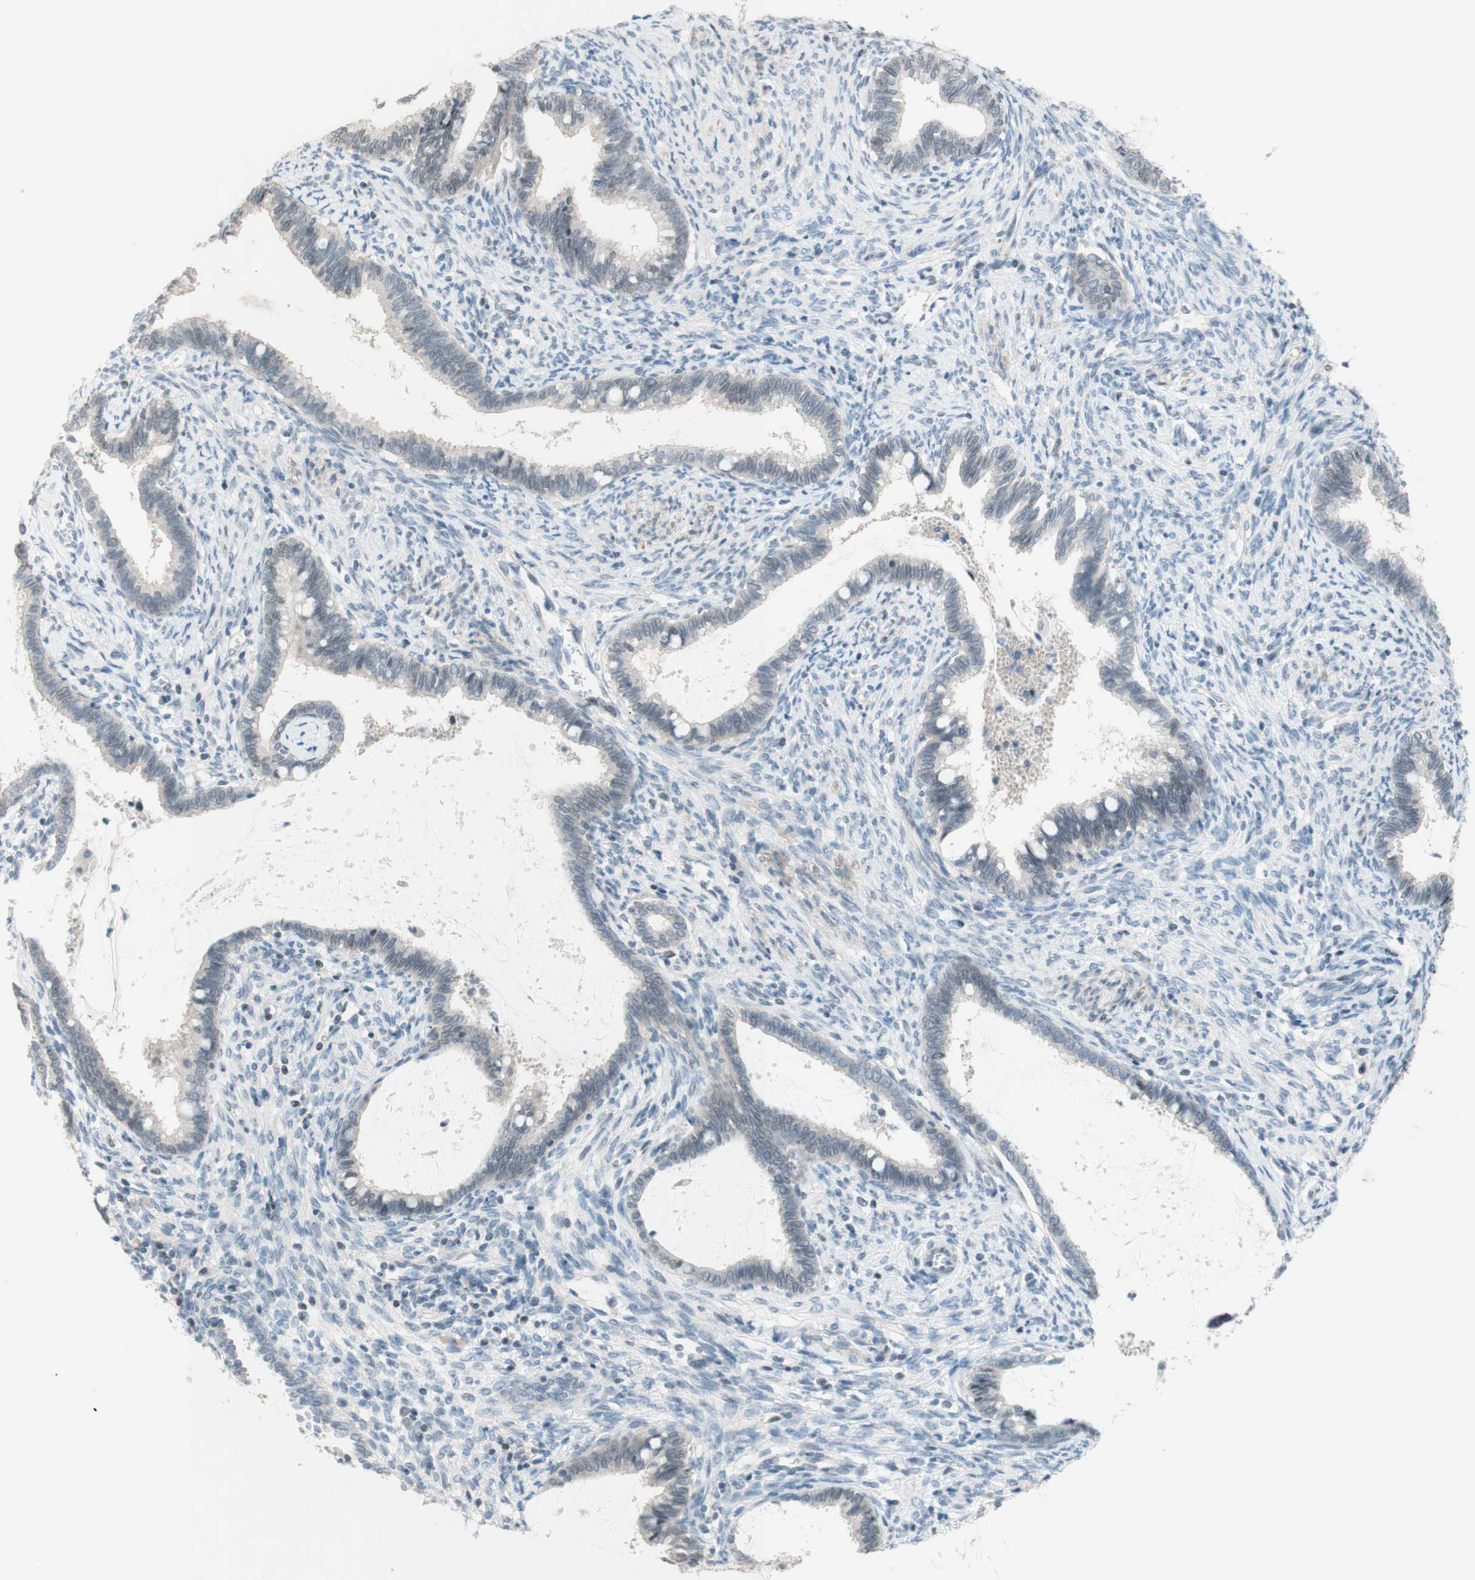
{"staining": {"intensity": "weak", "quantity": "<25%", "location": "nuclear"}, "tissue": "cervical cancer", "cell_type": "Tumor cells", "image_type": "cancer", "snomed": [{"axis": "morphology", "description": "Adenocarcinoma, NOS"}, {"axis": "topography", "description": "Cervix"}], "caption": "Cervical cancer was stained to show a protein in brown. There is no significant expression in tumor cells. The staining is performed using DAB brown chromogen with nuclei counter-stained in using hematoxylin.", "gene": "JPH1", "patient": {"sex": "female", "age": 44}}